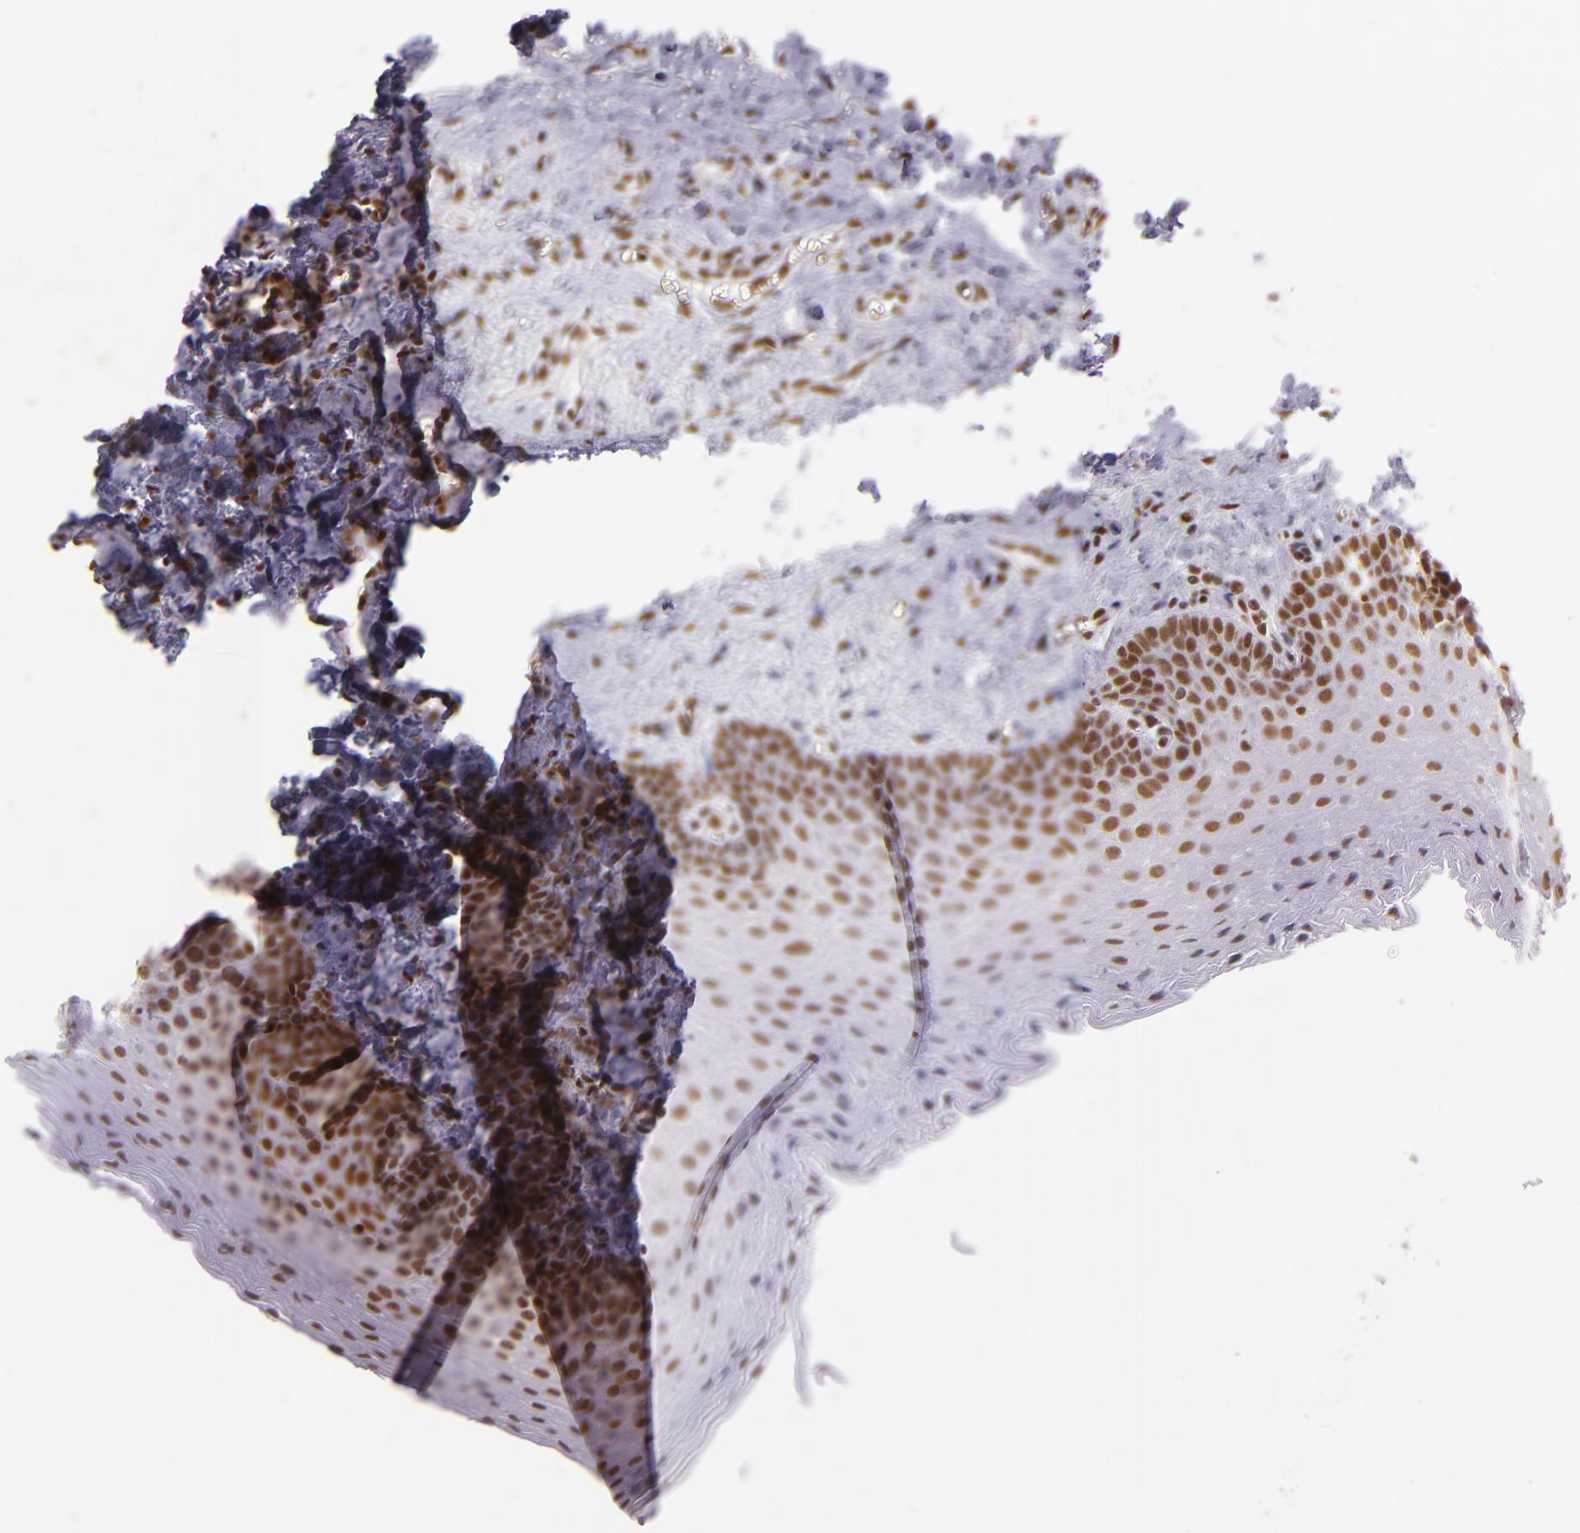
{"staining": {"intensity": "moderate", "quantity": ">75%", "location": "nuclear"}, "tissue": "oral mucosa", "cell_type": "Squamous epithelial cells", "image_type": "normal", "snomed": [{"axis": "morphology", "description": "Normal tissue, NOS"}, {"axis": "topography", "description": "Oral tissue"}], "caption": "Moderate nuclear protein staining is appreciated in approximately >75% of squamous epithelial cells in oral mucosa.", "gene": "USF1", "patient": {"sex": "male", "age": 20}}